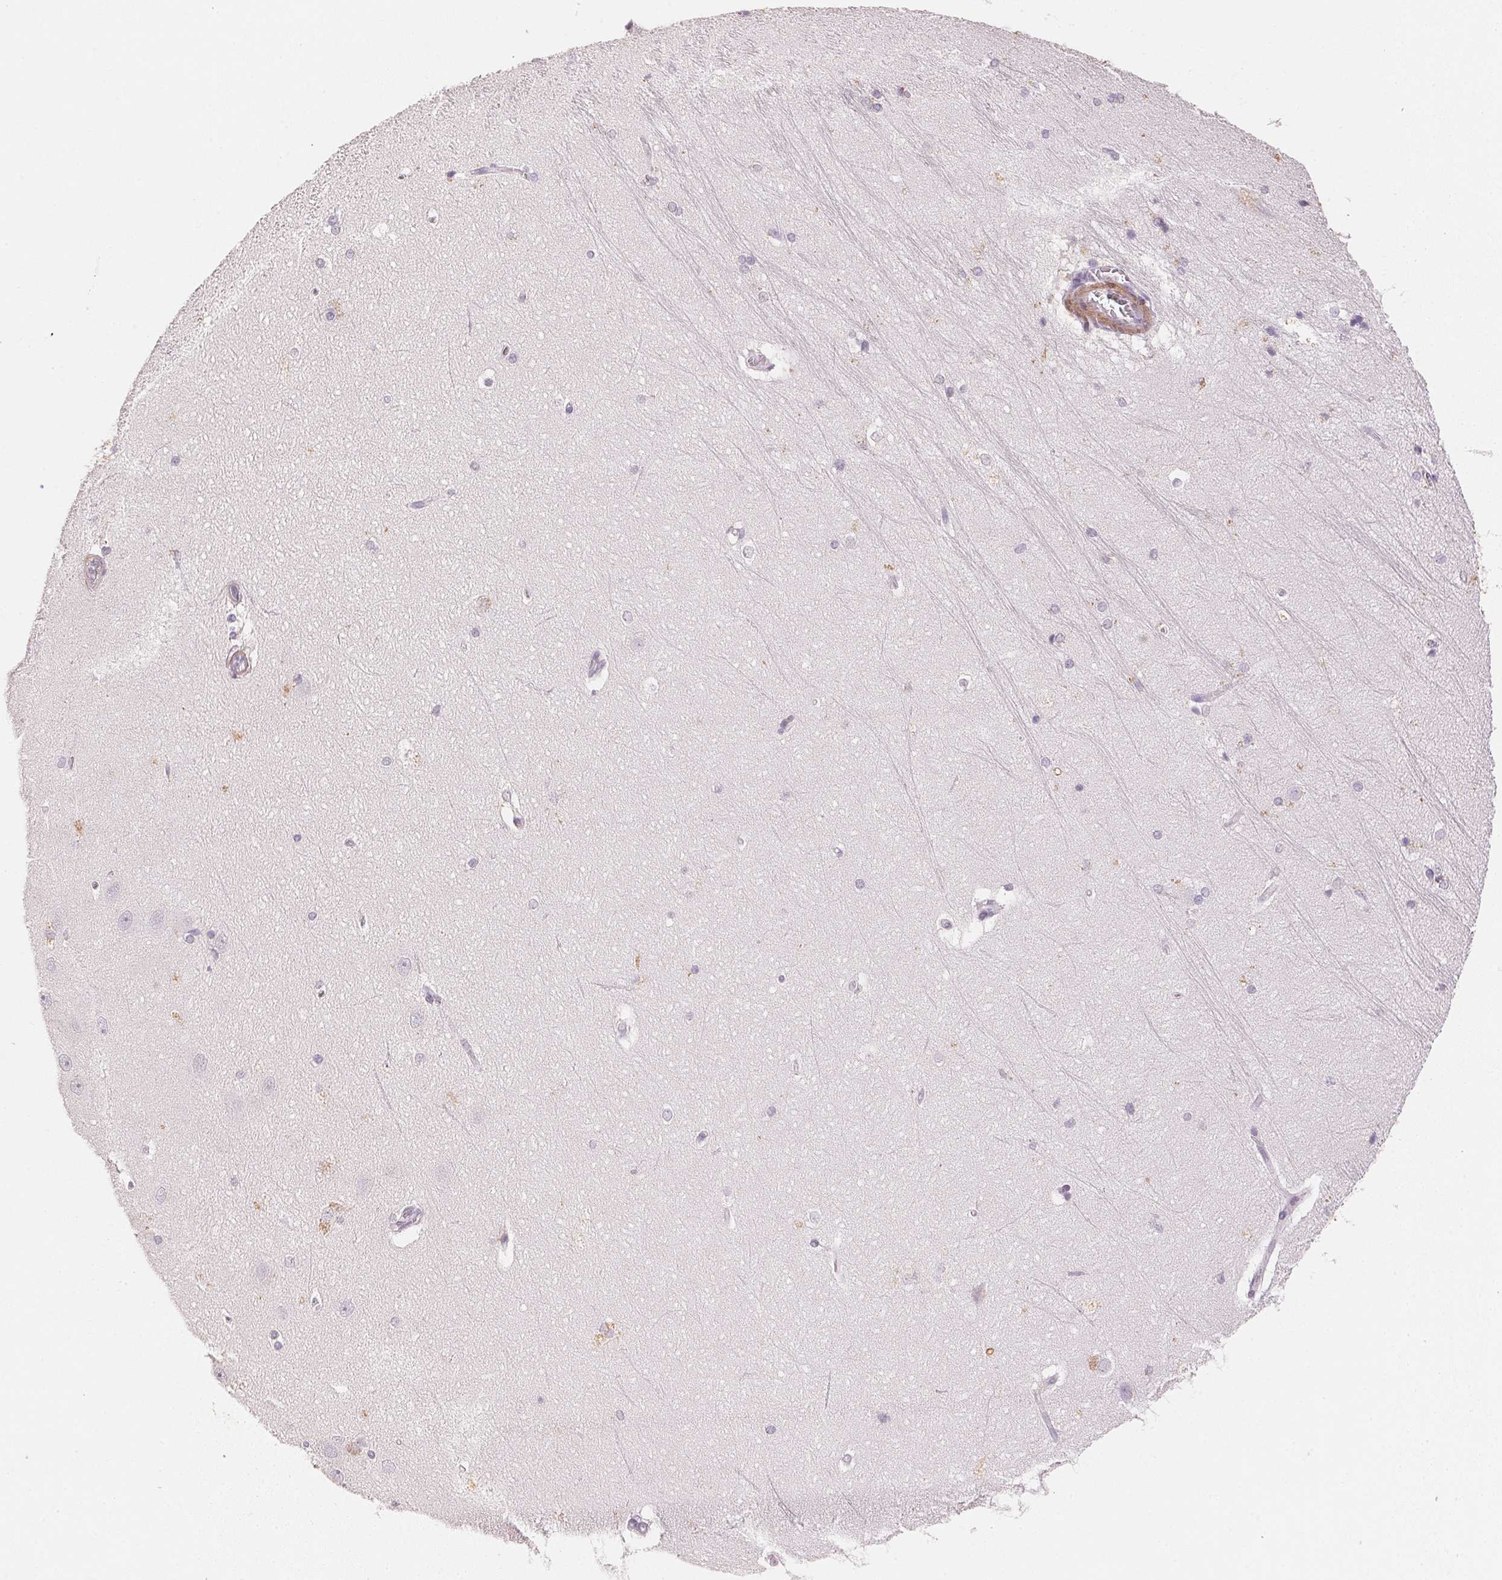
{"staining": {"intensity": "negative", "quantity": "none", "location": "none"}, "tissue": "hippocampus", "cell_type": "Glial cells", "image_type": "normal", "snomed": [{"axis": "morphology", "description": "Normal tissue, NOS"}, {"axis": "topography", "description": "Cerebral cortex"}, {"axis": "topography", "description": "Hippocampus"}], "caption": "The micrograph shows no significant positivity in glial cells of hippocampus.", "gene": "SMTN", "patient": {"sex": "female", "age": 19}}